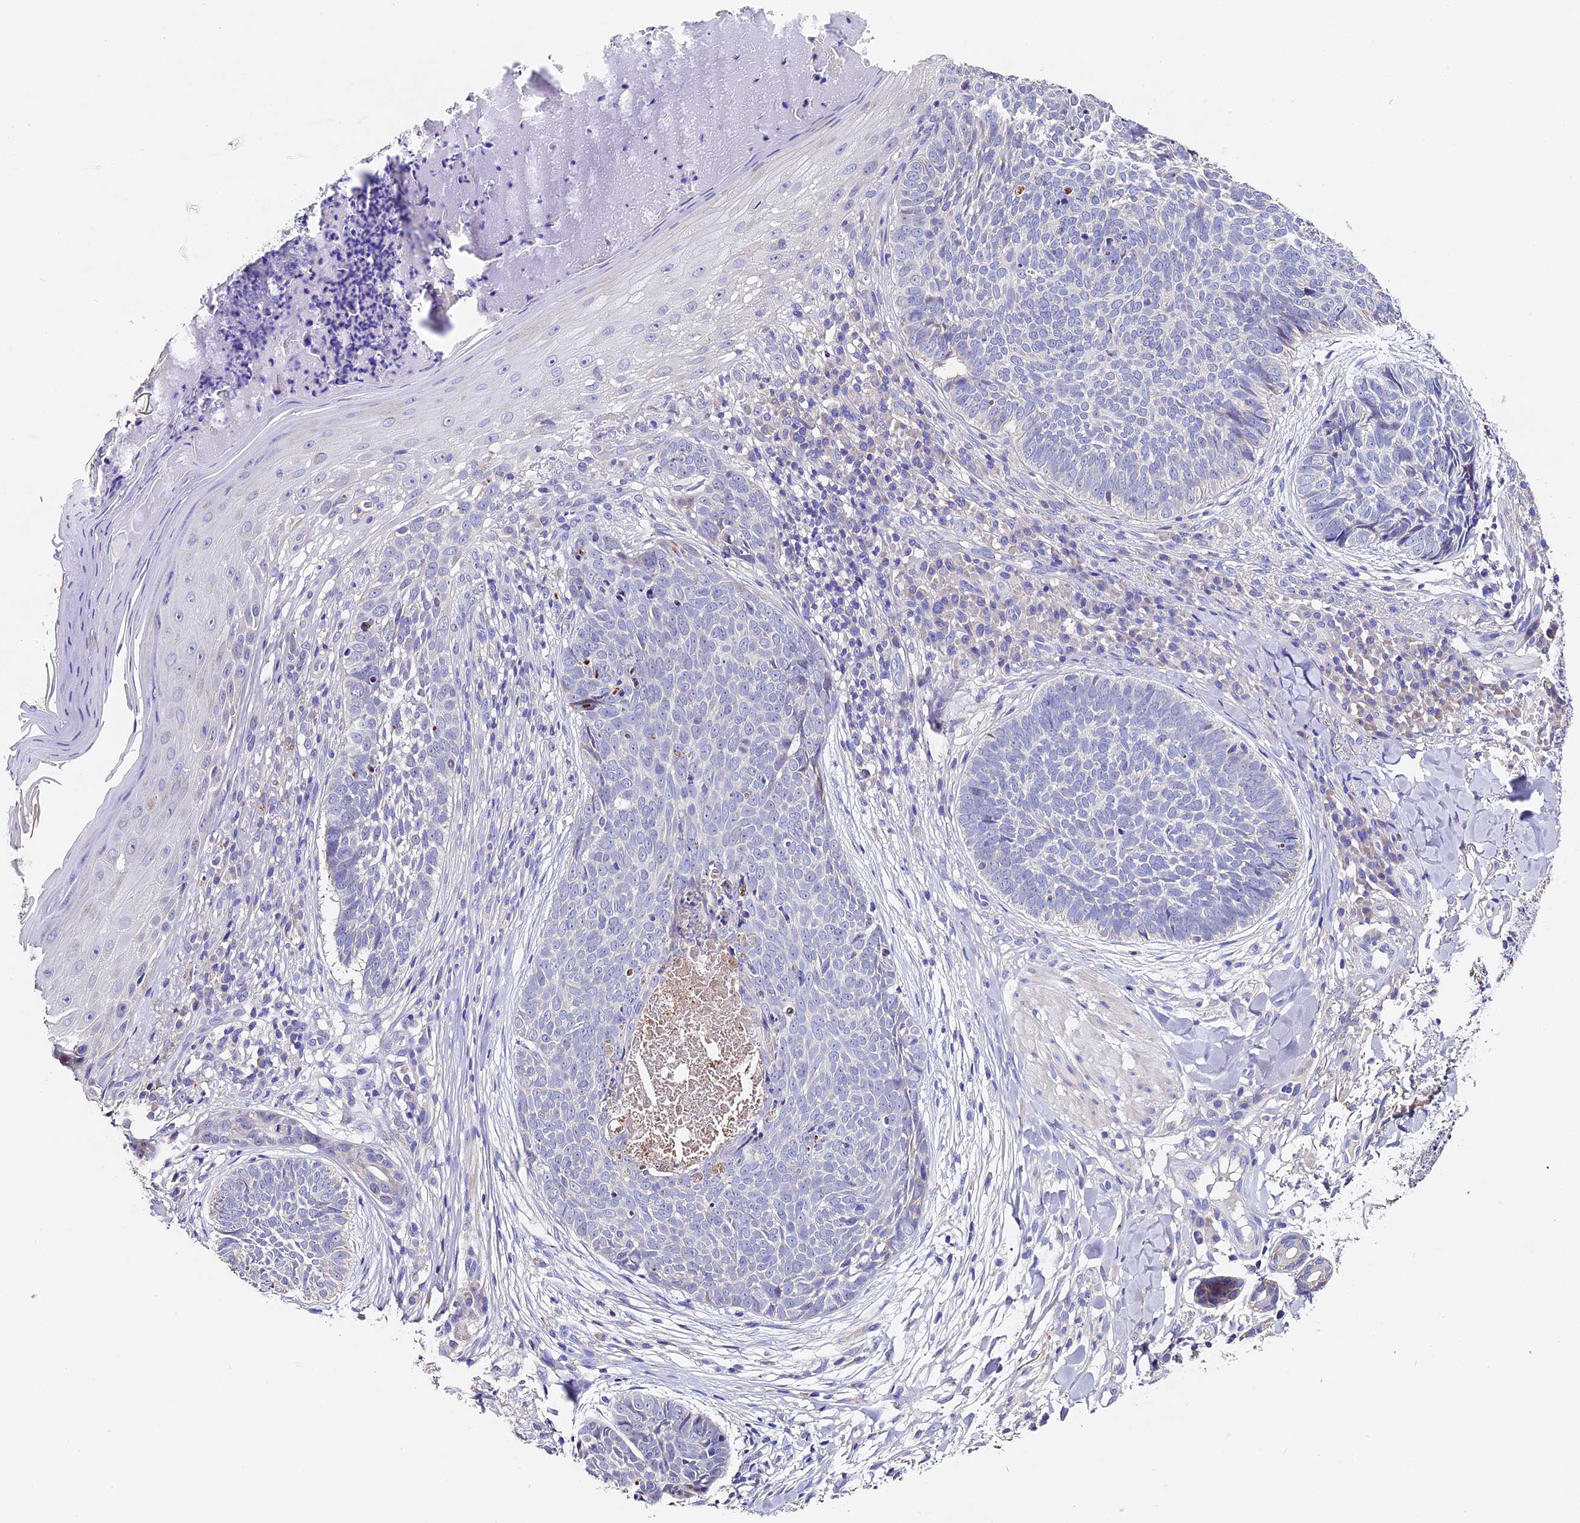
{"staining": {"intensity": "negative", "quantity": "none", "location": "none"}, "tissue": "skin cancer", "cell_type": "Tumor cells", "image_type": "cancer", "snomed": [{"axis": "morphology", "description": "Basal cell carcinoma"}, {"axis": "topography", "description": "Skin"}], "caption": "Photomicrograph shows no significant protein positivity in tumor cells of skin cancer. Nuclei are stained in blue.", "gene": "FBXW9", "patient": {"sex": "female", "age": 61}}